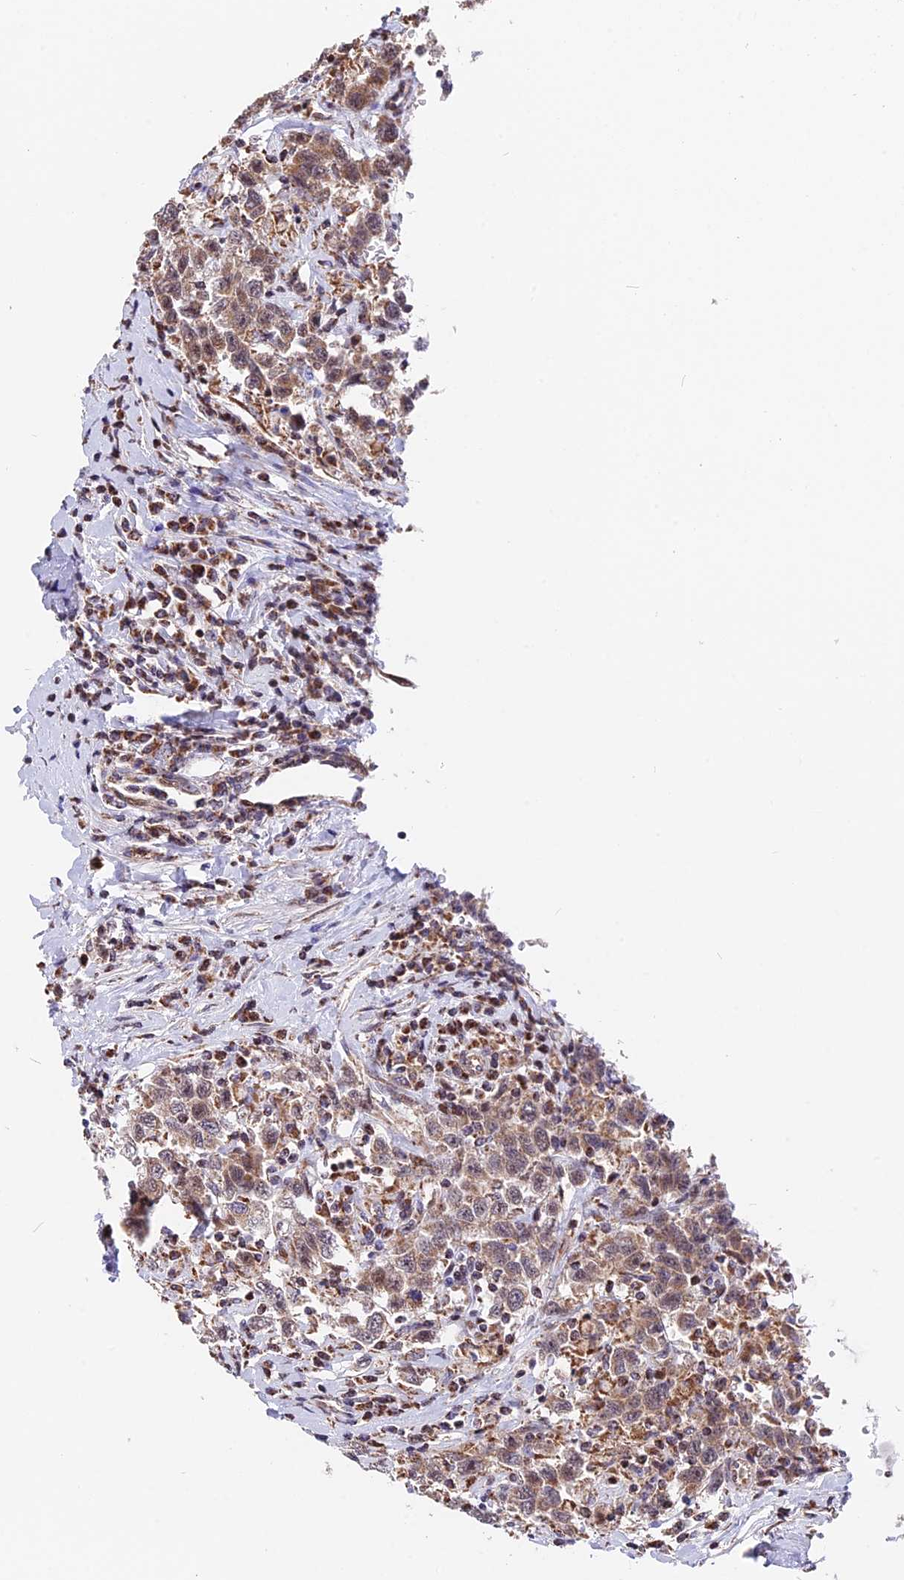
{"staining": {"intensity": "weak", "quantity": ">75%", "location": "cytoplasmic/membranous"}, "tissue": "testis cancer", "cell_type": "Tumor cells", "image_type": "cancer", "snomed": [{"axis": "morphology", "description": "Seminoma, NOS"}, {"axis": "topography", "description": "Testis"}], "caption": "High-magnification brightfield microscopy of testis cancer stained with DAB (3,3'-diaminobenzidine) (brown) and counterstained with hematoxylin (blue). tumor cells exhibit weak cytoplasmic/membranous positivity is appreciated in approximately>75% of cells. (DAB IHC with brightfield microscopy, high magnification).", "gene": "FAM174C", "patient": {"sex": "male", "age": 41}}